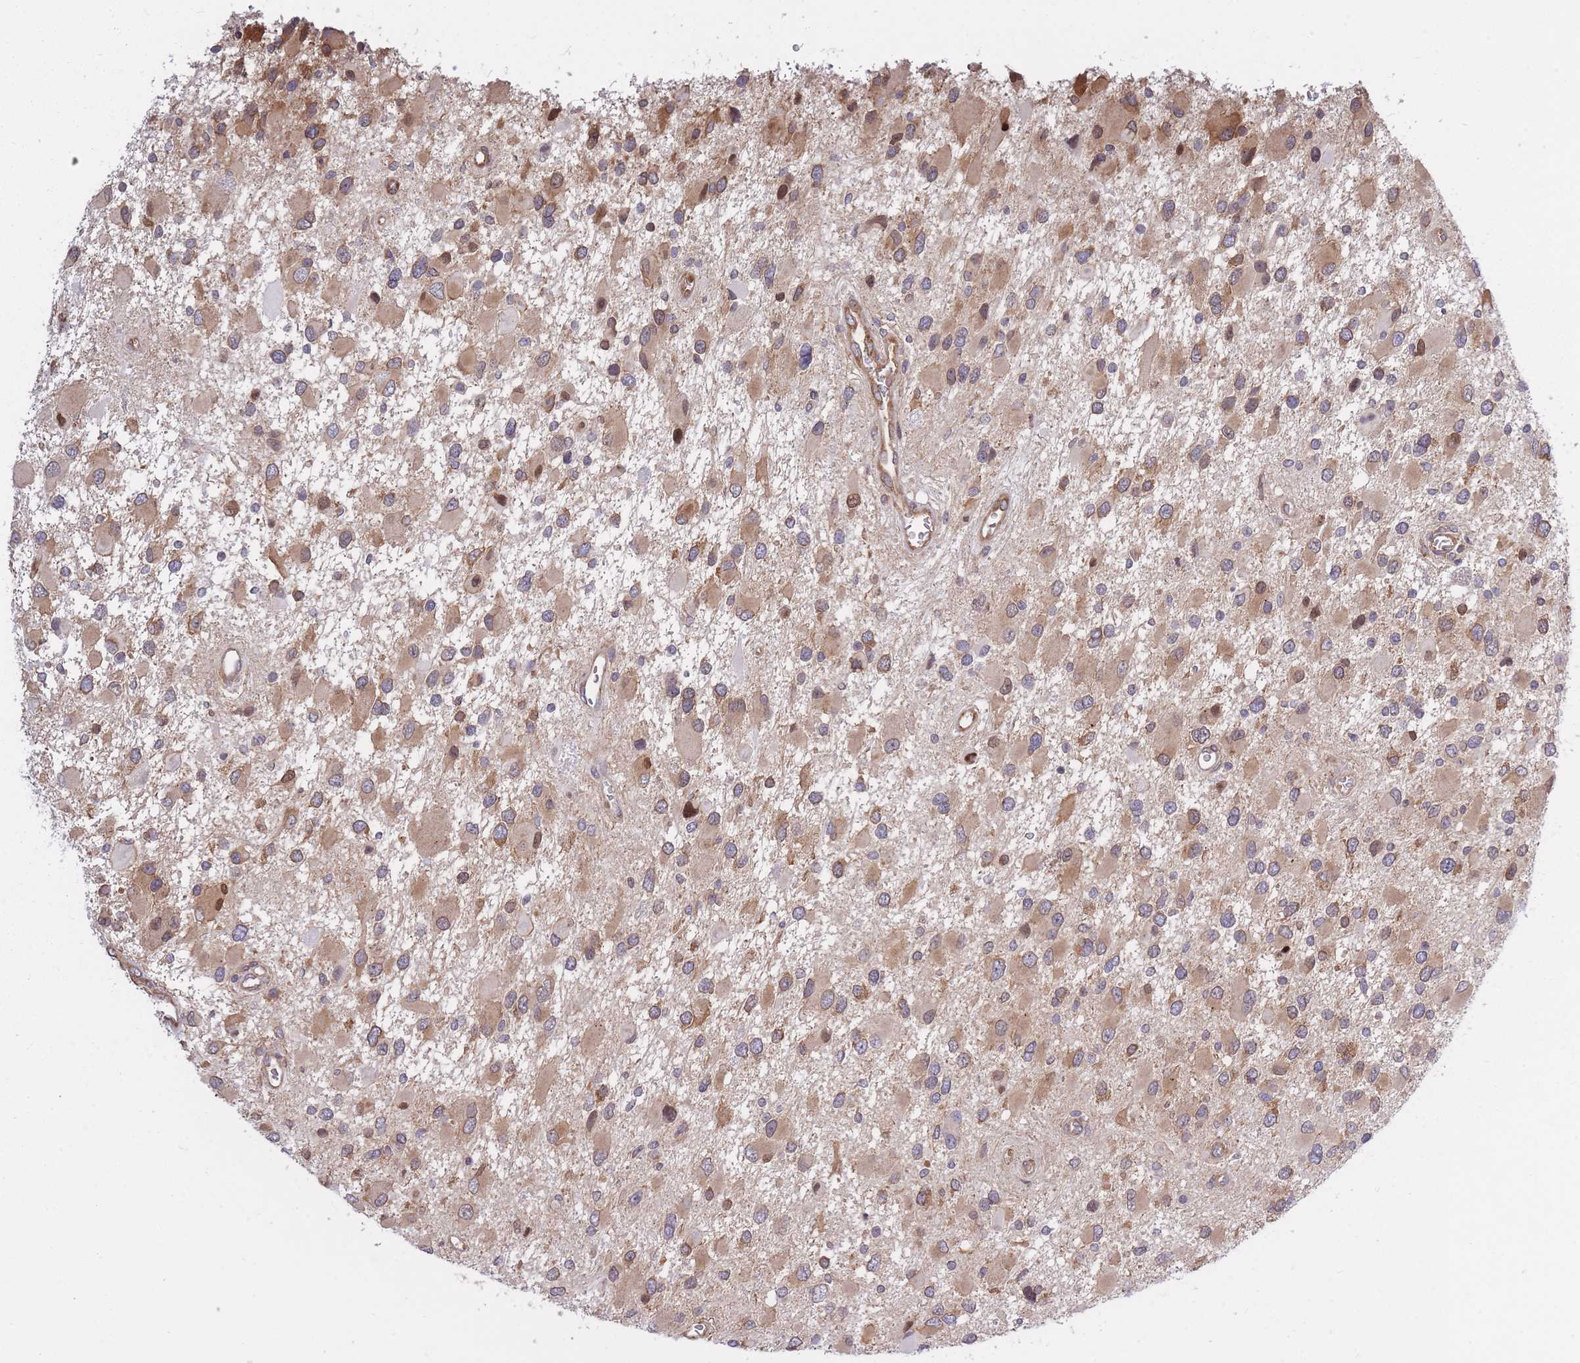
{"staining": {"intensity": "moderate", "quantity": ">75%", "location": "cytoplasmic/membranous"}, "tissue": "glioma", "cell_type": "Tumor cells", "image_type": "cancer", "snomed": [{"axis": "morphology", "description": "Glioma, malignant, High grade"}, {"axis": "topography", "description": "Brain"}], "caption": "A micrograph of human malignant glioma (high-grade) stained for a protein shows moderate cytoplasmic/membranous brown staining in tumor cells.", "gene": "CCDC124", "patient": {"sex": "male", "age": 53}}